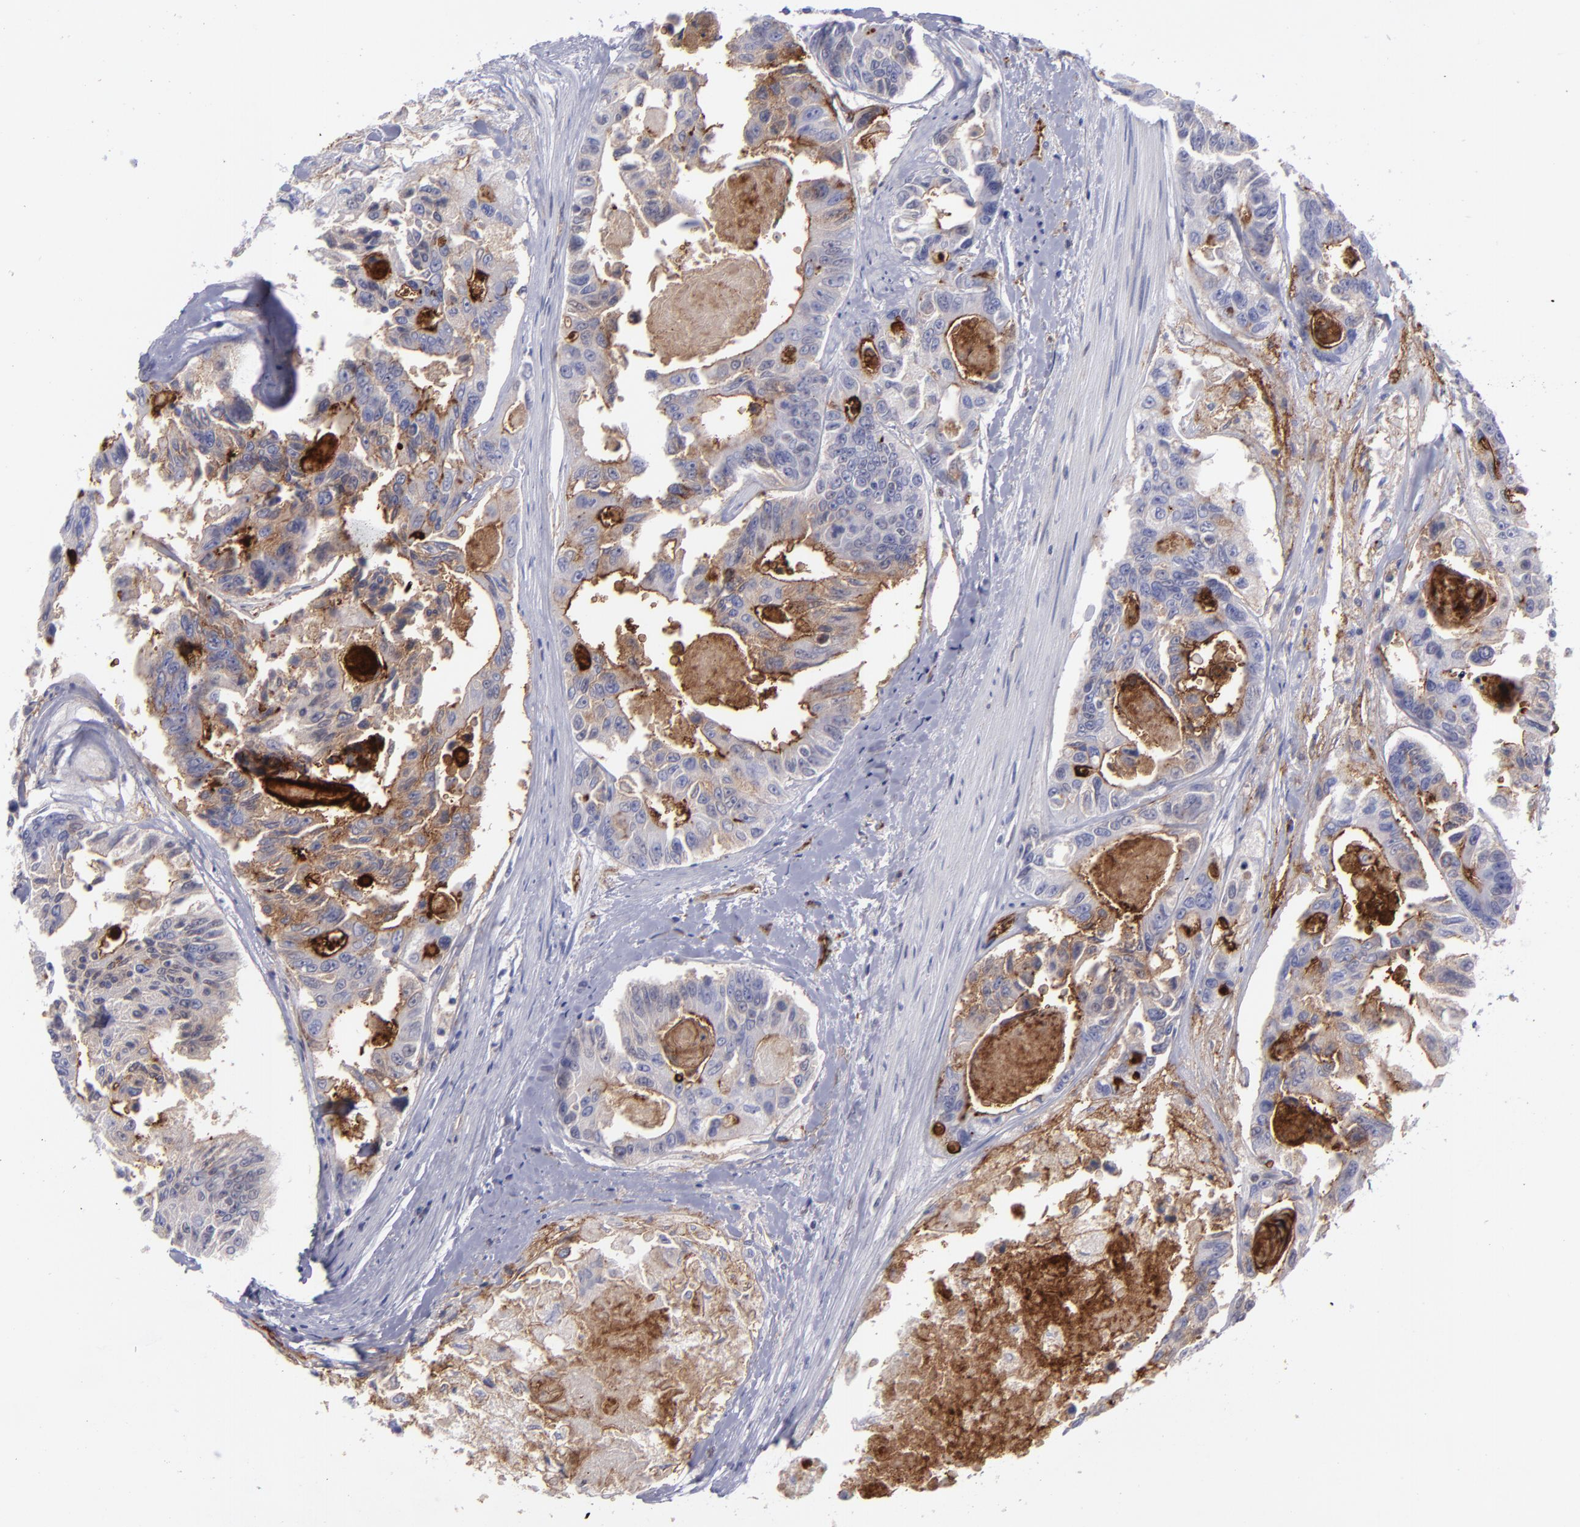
{"staining": {"intensity": "strong", "quantity": "25%-75%", "location": "cytoplasmic/membranous"}, "tissue": "colorectal cancer", "cell_type": "Tumor cells", "image_type": "cancer", "snomed": [{"axis": "morphology", "description": "Adenocarcinoma, NOS"}, {"axis": "topography", "description": "Colon"}], "caption": "Colorectal cancer stained for a protein exhibits strong cytoplasmic/membranous positivity in tumor cells. (brown staining indicates protein expression, while blue staining denotes nuclei).", "gene": "ACE", "patient": {"sex": "female", "age": 86}}